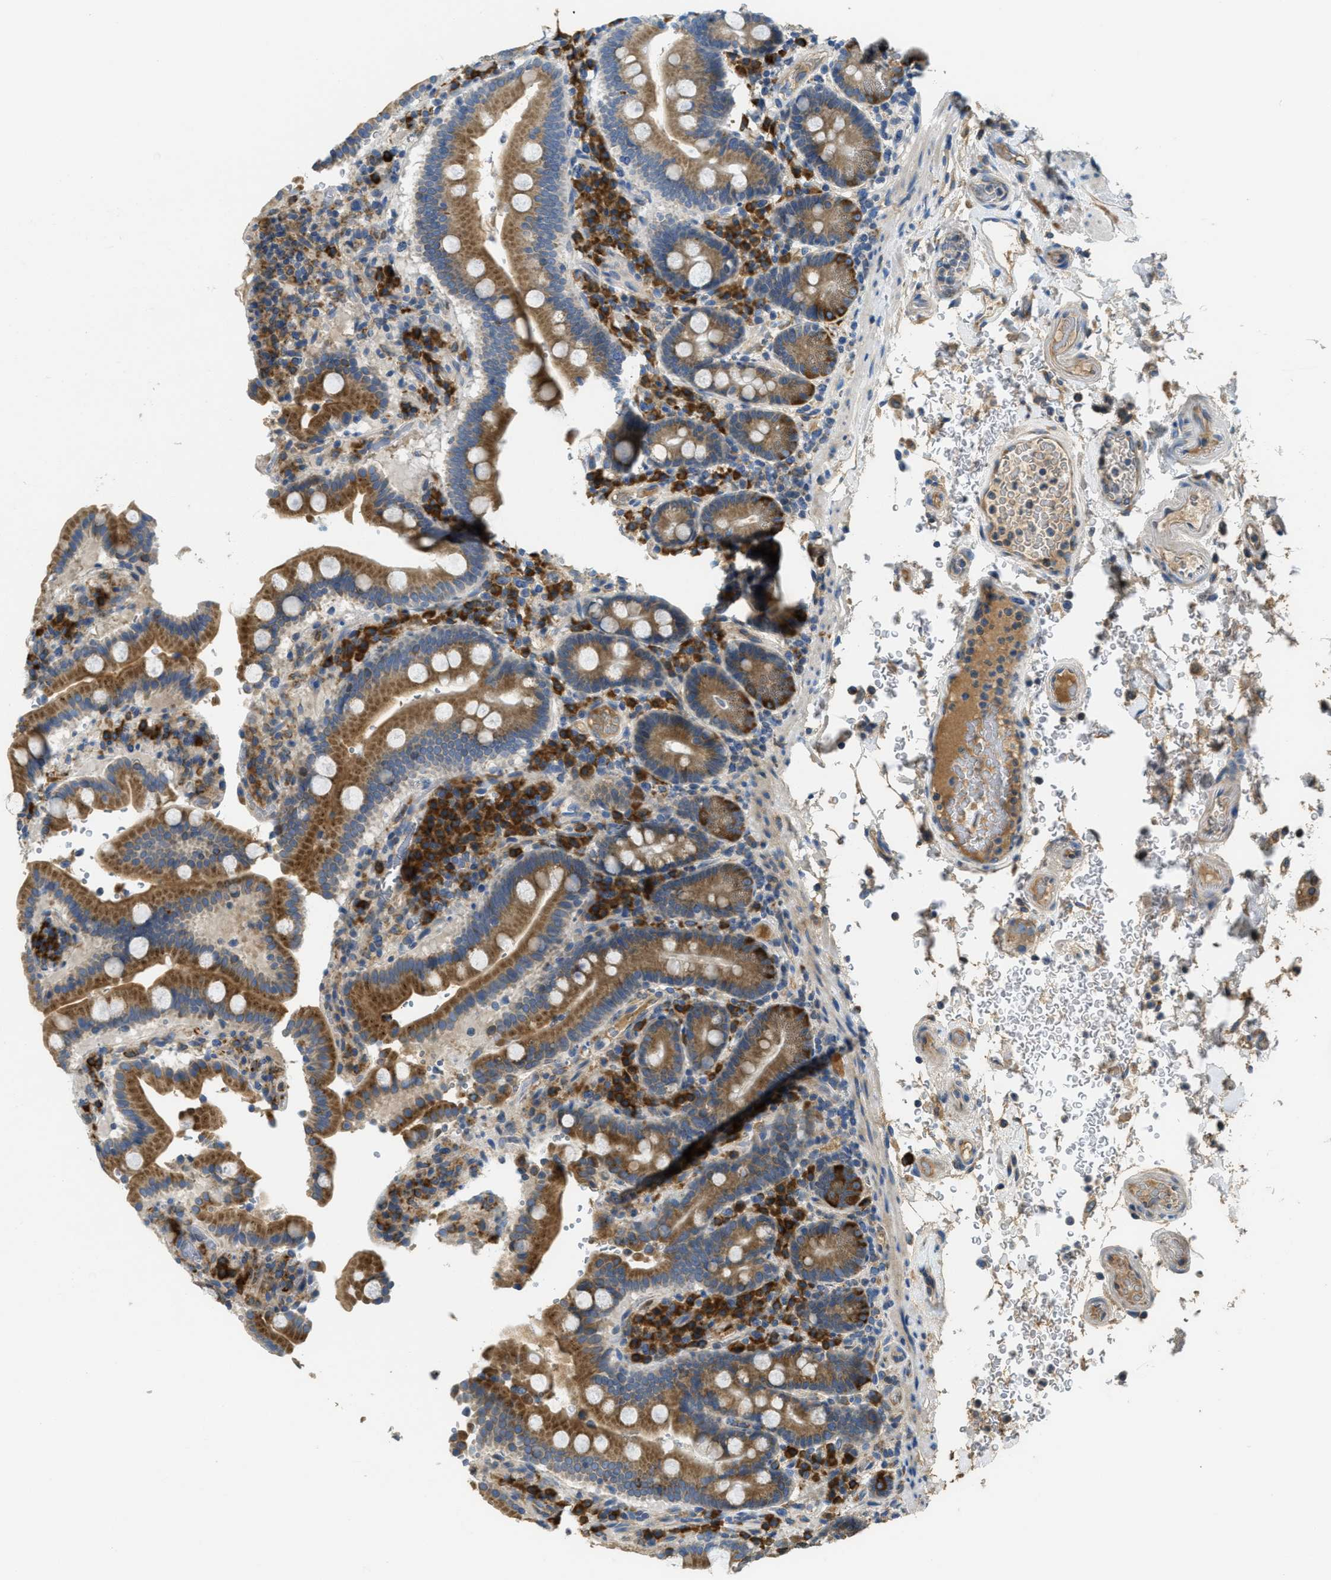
{"staining": {"intensity": "moderate", "quantity": ">75%", "location": "cytoplasmic/membranous"}, "tissue": "duodenum", "cell_type": "Glandular cells", "image_type": "normal", "snomed": [{"axis": "morphology", "description": "Normal tissue, NOS"}, {"axis": "topography", "description": "Small intestine, NOS"}], "caption": "Immunohistochemical staining of unremarkable duodenum shows >75% levels of moderate cytoplasmic/membranous protein expression in about >75% of glandular cells. The protein of interest is stained brown, and the nuclei are stained in blue (DAB (3,3'-diaminobenzidine) IHC with brightfield microscopy, high magnification).", "gene": "SSR1", "patient": {"sex": "female", "age": 71}}